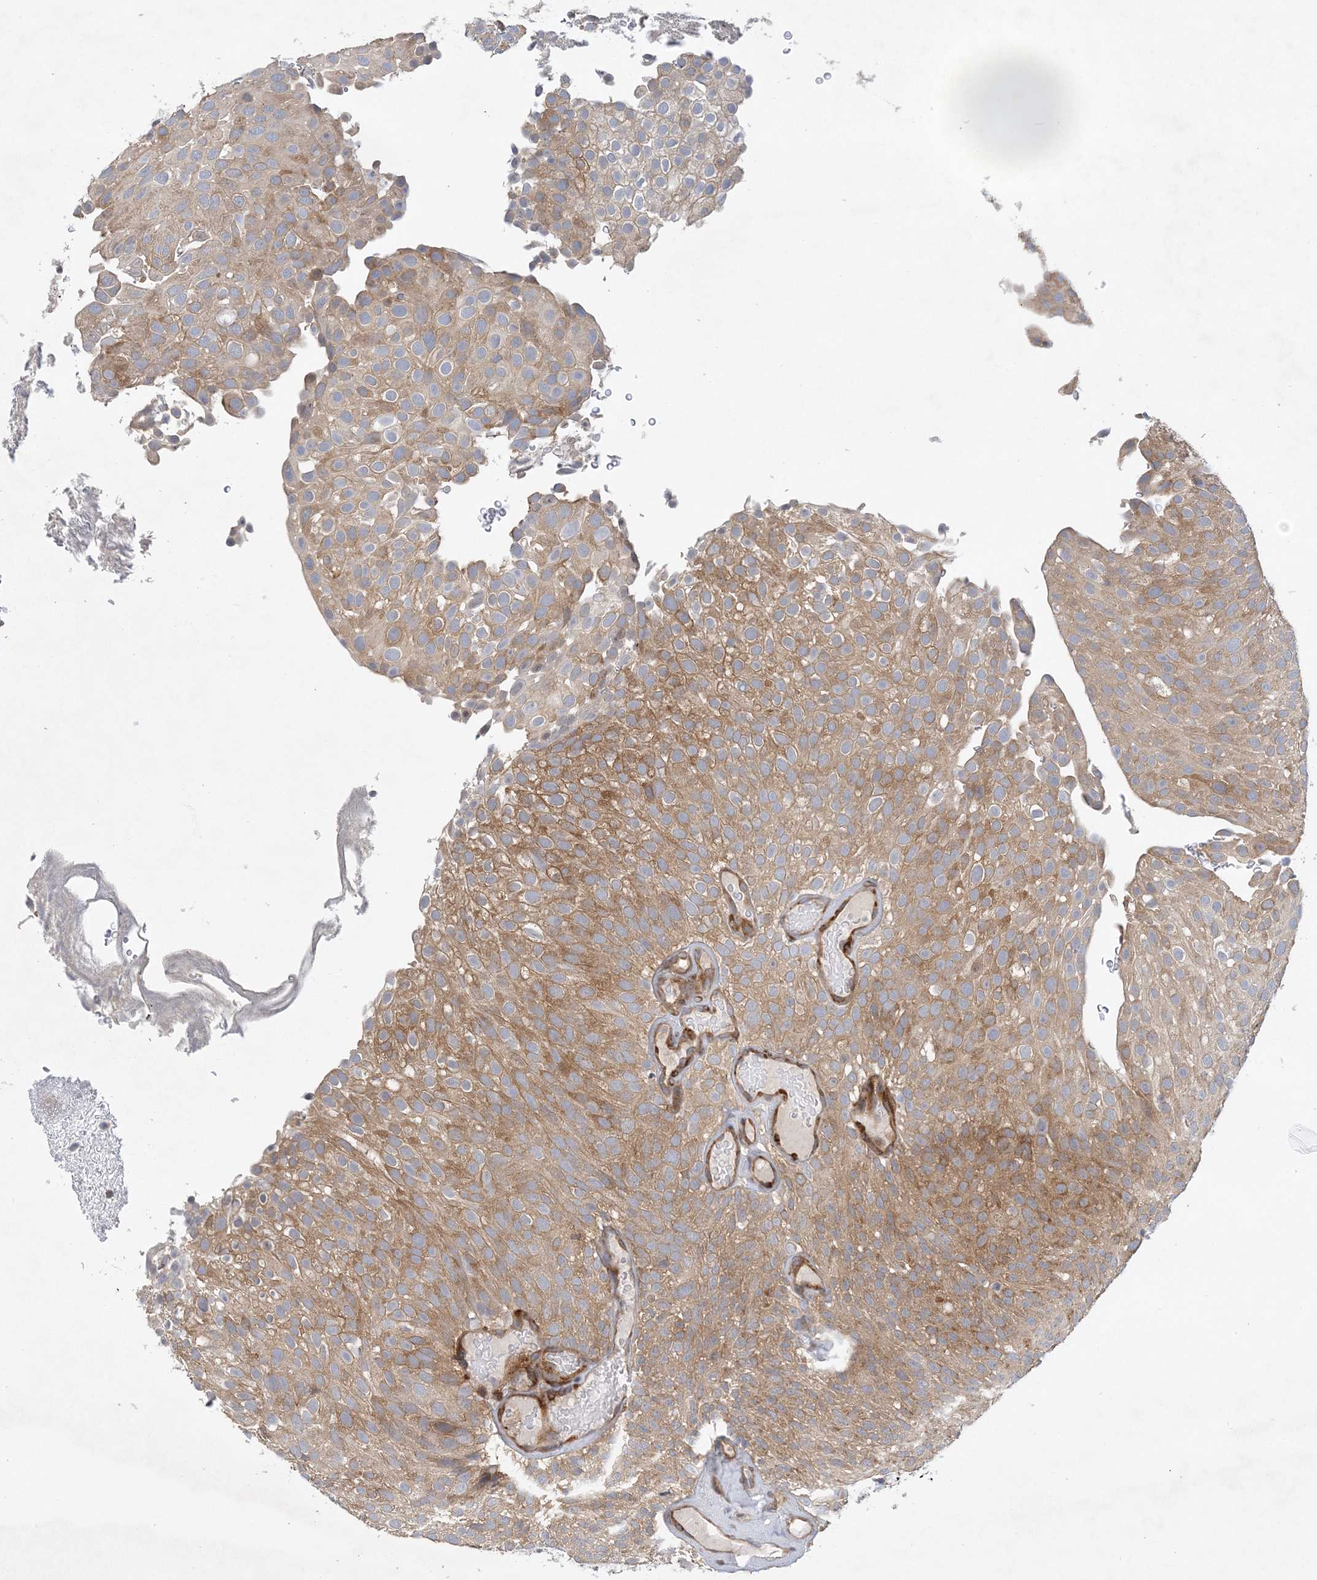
{"staining": {"intensity": "moderate", "quantity": ">75%", "location": "cytoplasmic/membranous"}, "tissue": "urothelial cancer", "cell_type": "Tumor cells", "image_type": "cancer", "snomed": [{"axis": "morphology", "description": "Urothelial carcinoma, Low grade"}, {"axis": "topography", "description": "Urinary bladder"}], "caption": "Protein expression analysis of human urothelial carcinoma (low-grade) reveals moderate cytoplasmic/membranous staining in approximately >75% of tumor cells.", "gene": "MAP4K5", "patient": {"sex": "male", "age": 78}}